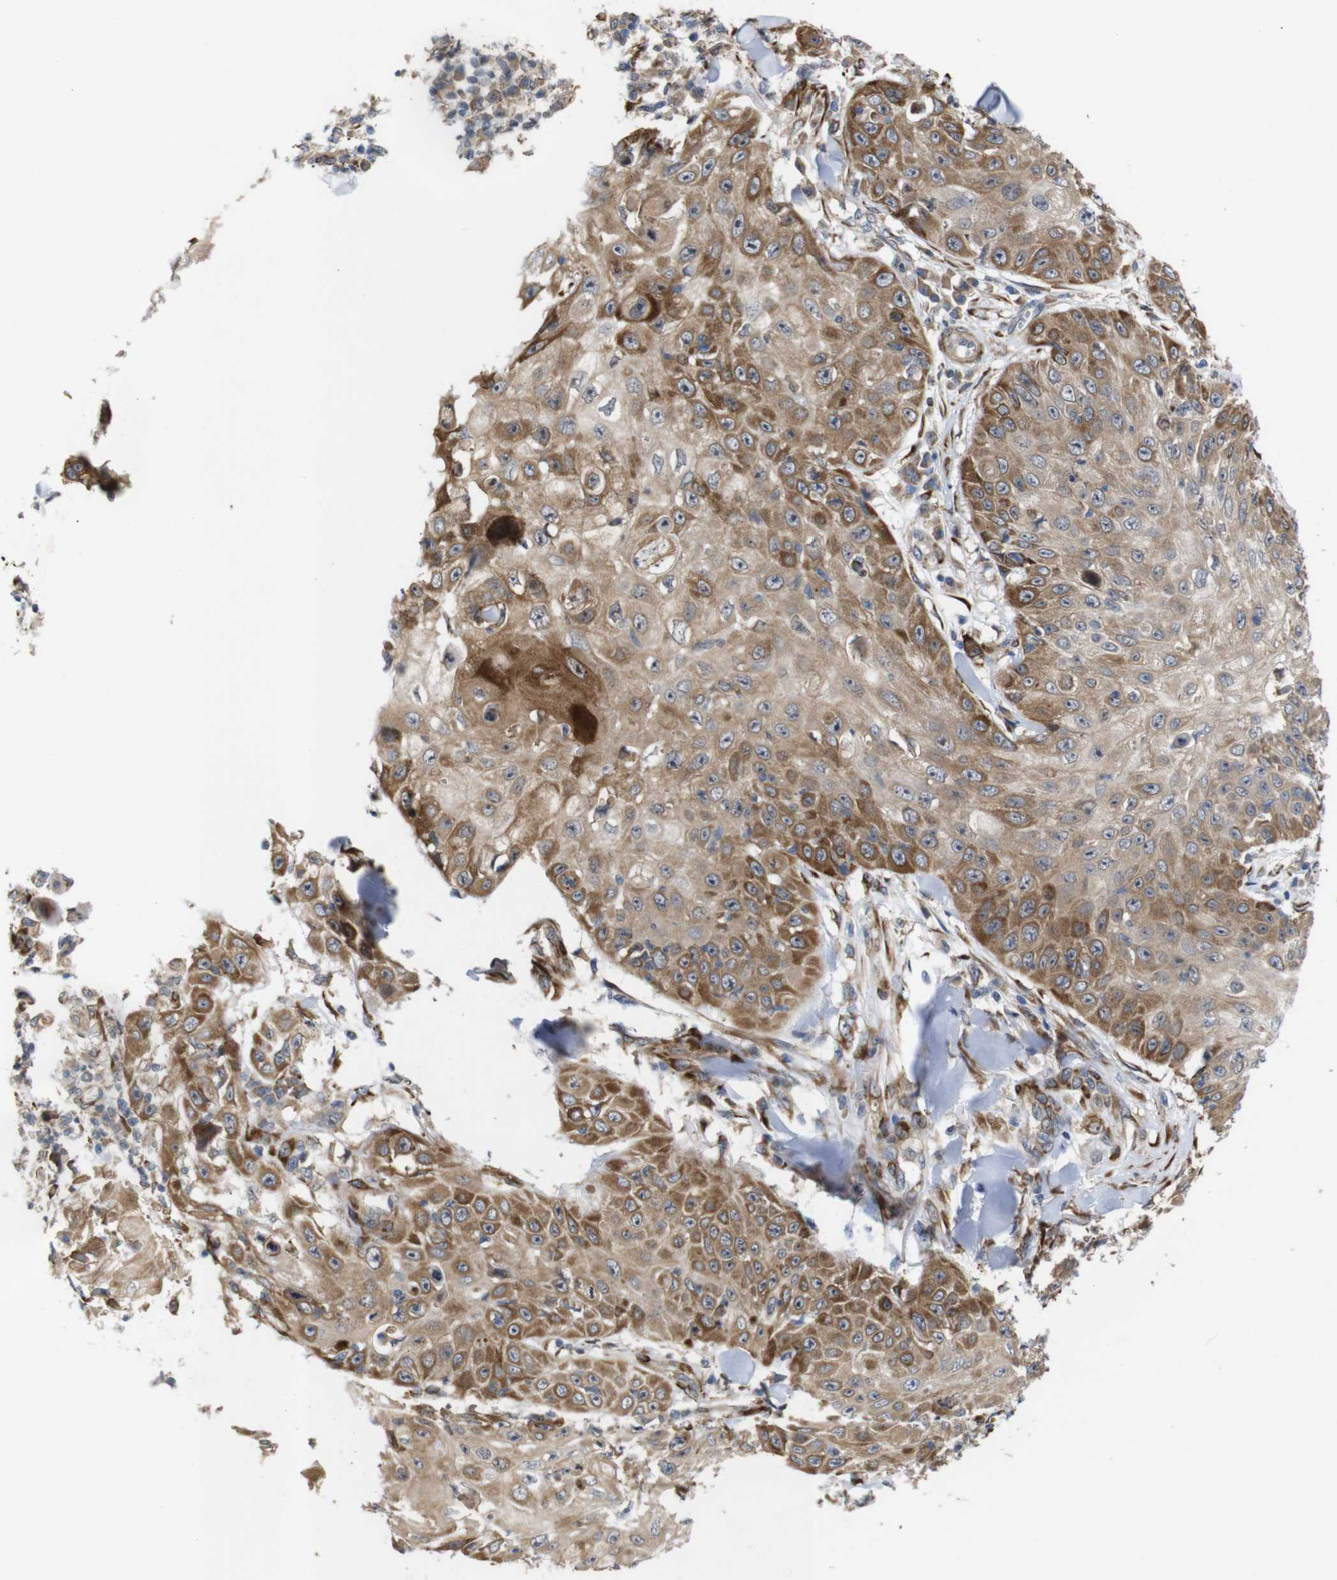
{"staining": {"intensity": "moderate", "quantity": ">75%", "location": "cytoplasmic/membranous"}, "tissue": "skin cancer", "cell_type": "Tumor cells", "image_type": "cancer", "snomed": [{"axis": "morphology", "description": "Squamous cell carcinoma, NOS"}, {"axis": "topography", "description": "Skin"}], "caption": "Squamous cell carcinoma (skin) was stained to show a protein in brown. There is medium levels of moderate cytoplasmic/membranous expression in approximately >75% of tumor cells.", "gene": "P3H2", "patient": {"sex": "male", "age": 86}}